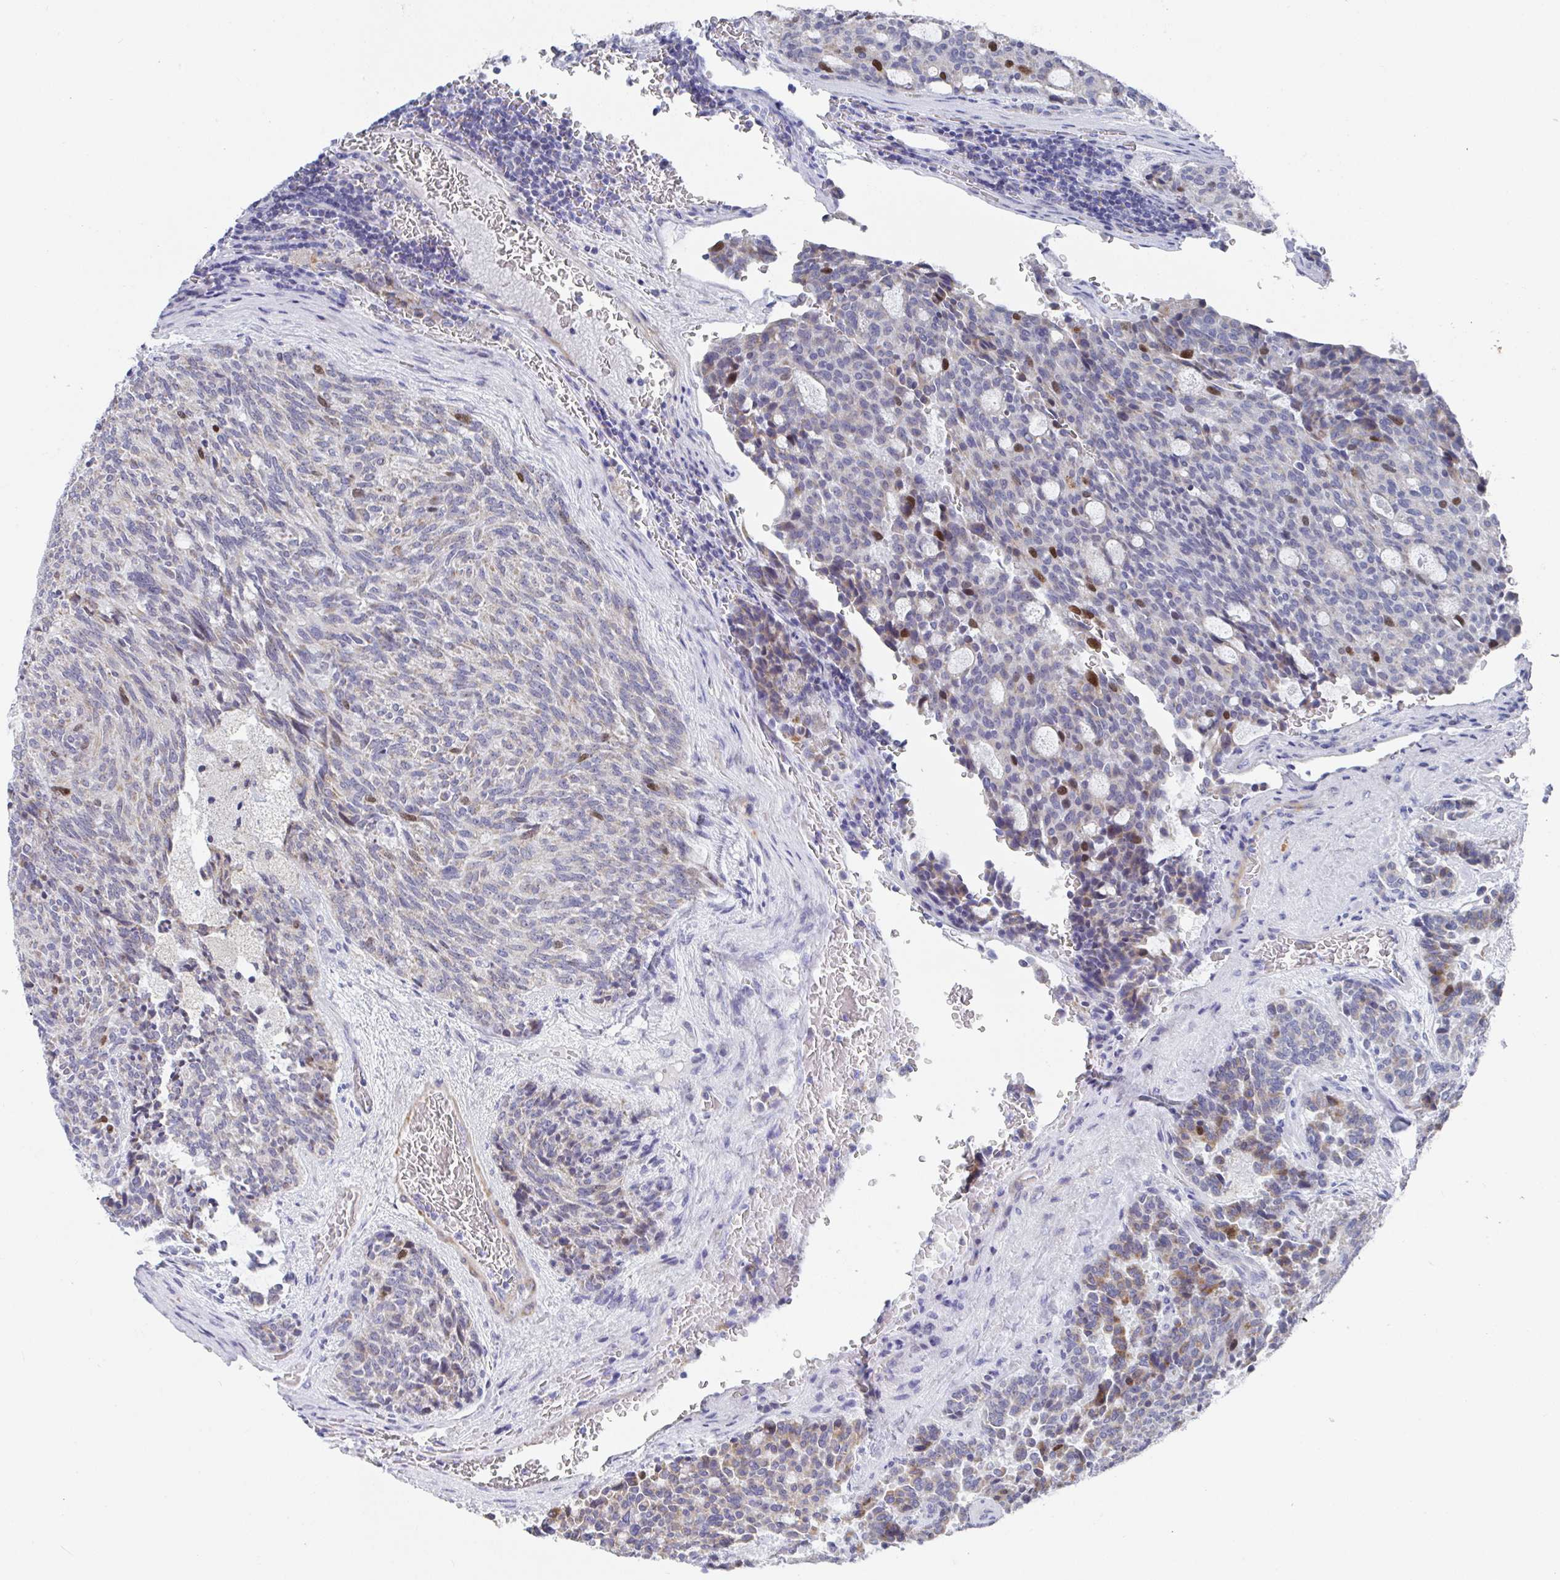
{"staining": {"intensity": "moderate", "quantity": "<25%", "location": "cytoplasmic/membranous,nuclear"}, "tissue": "carcinoid", "cell_type": "Tumor cells", "image_type": "cancer", "snomed": [{"axis": "morphology", "description": "Carcinoid, malignant, NOS"}, {"axis": "topography", "description": "Pancreas"}], "caption": "Immunohistochemical staining of human carcinoid (malignant) demonstrates moderate cytoplasmic/membranous and nuclear protein expression in approximately <25% of tumor cells. (brown staining indicates protein expression, while blue staining denotes nuclei).", "gene": "ATP5F1C", "patient": {"sex": "female", "age": 54}}